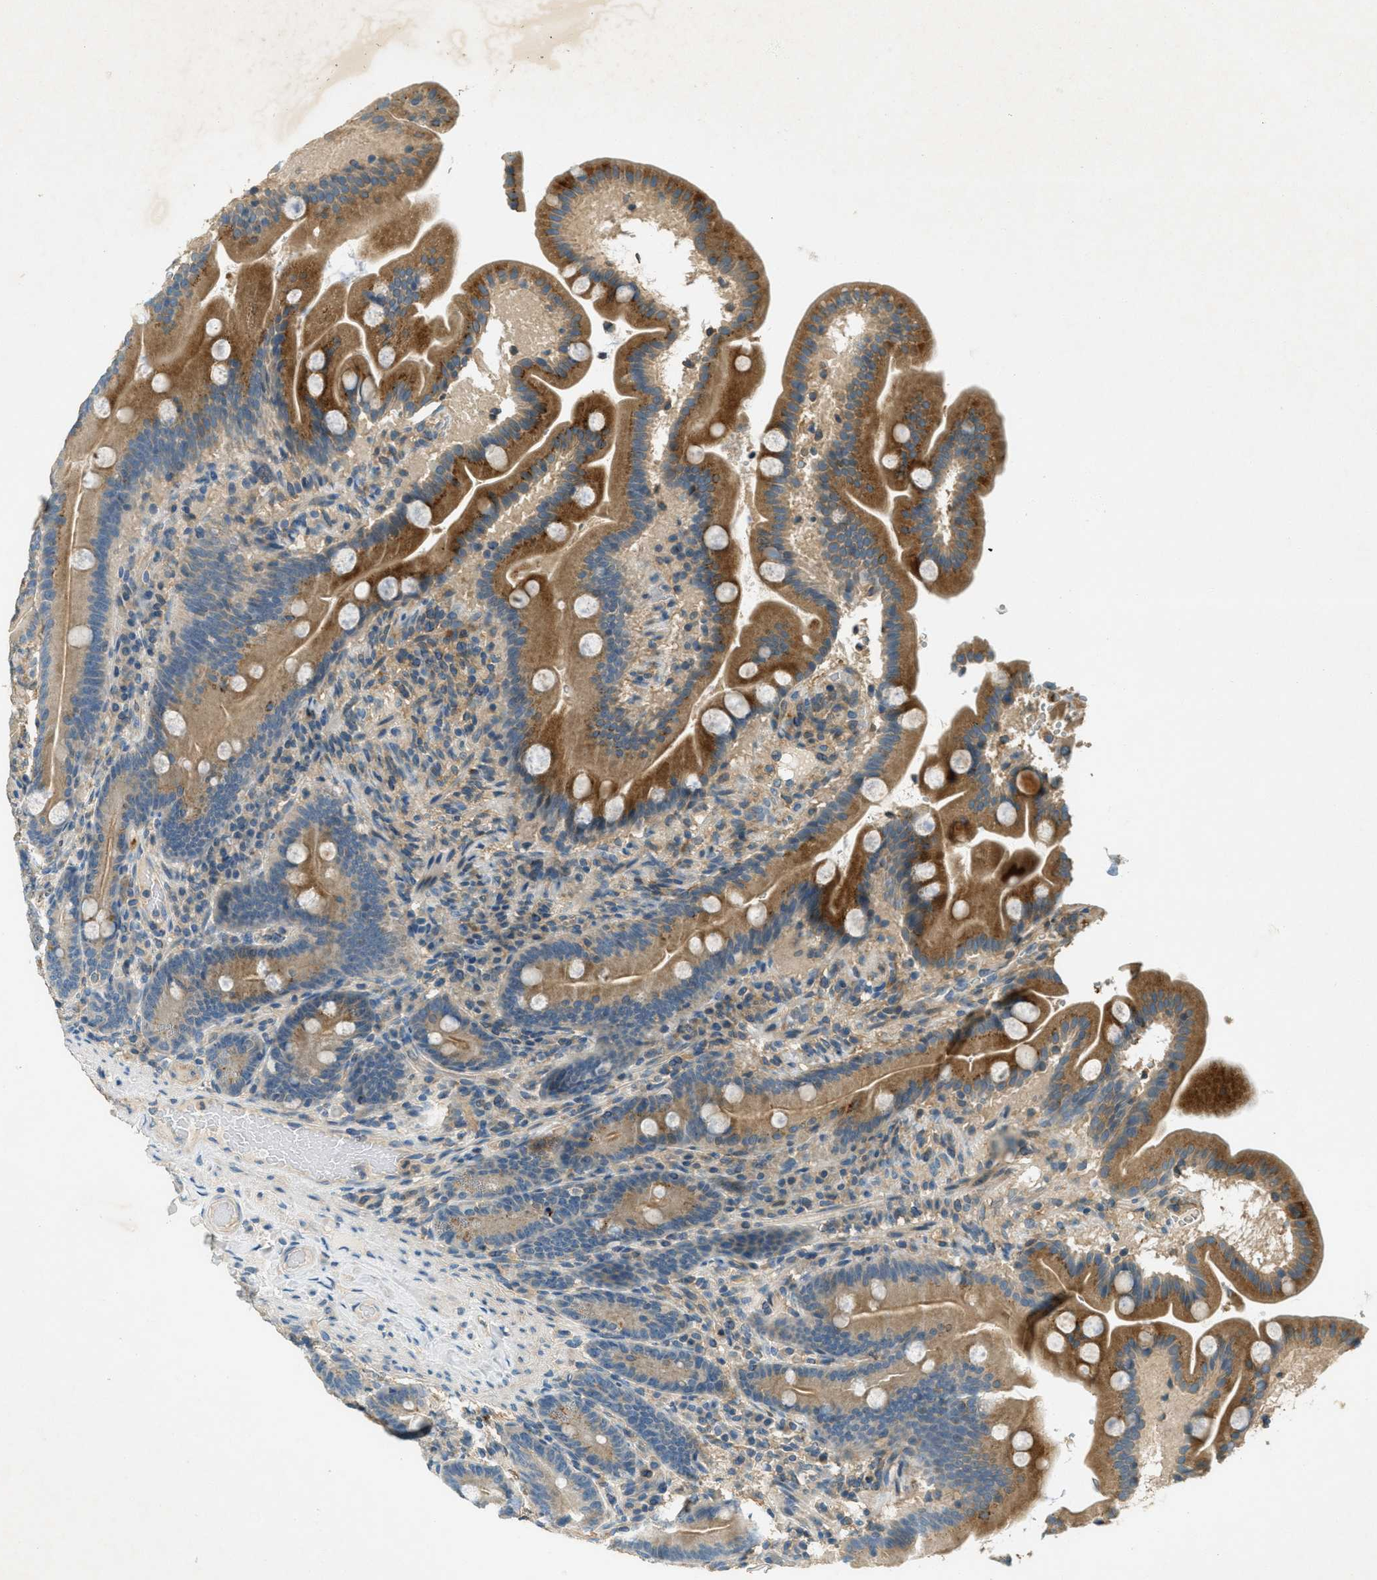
{"staining": {"intensity": "moderate", "quantity": "25%-75%", "location": "cytoplasmic/membranous"}, "tissue": "duodenum", "cell_type": "Glandular cells", "image_type": "normal", "snomed": [{"axis": "morphology", "description": "Normal tissue, NOS"}, {"axis": "topography", "description": "Duodenum"}], "caption": "This image reveals benign duodenum stained with immunohistochemistry (IHC) to label a protein in brown. The cytoplasmic/membranous of glandular cells show moderate positivity for the protein. Nuclei are counter-stained blue.", "gene": "NUDT4B", "patient": {"sex": "male", "age": 54}}